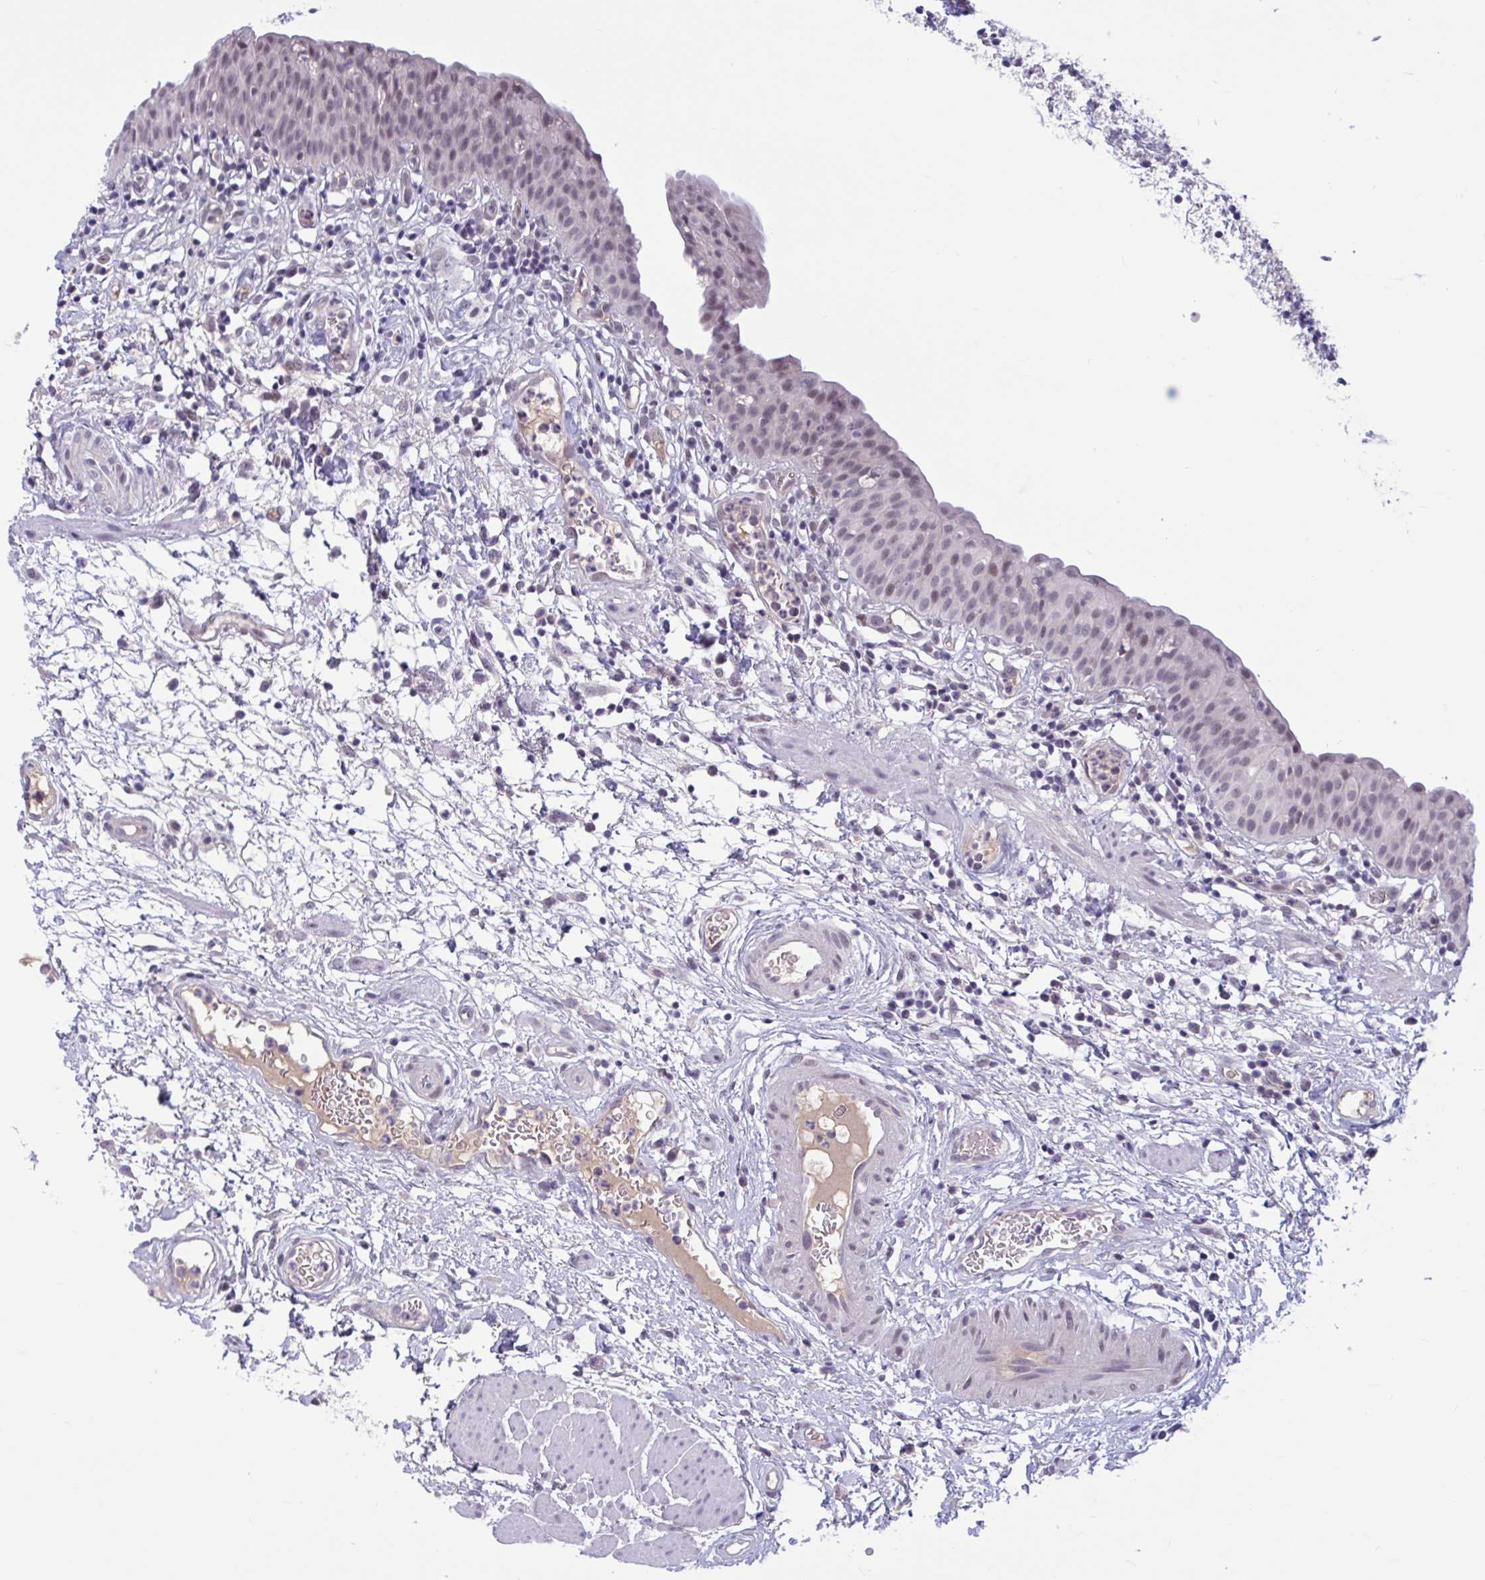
{"staining": {"intensity": "weak", "quantity": "25%-75%", "location": "nuclear"}, "tissue": "urinary bladder", "cell_type": "Urothelial cells", "image_type": "normal", "snomed": [{"axis": "morphology", "description": "Normal tissue, NOS"}, {"axis": "morphology", "description": "Inflammation, NOS"}, {"axis": "topography", "description": "Urinary bladder"}], "caption": "Urinary bladder stained with a brown dye displays weak nuclear positive positivity in about 25%-75% of urothelial cells.", "gene": "CNGB3", "patient": {"sex": "male", "age": 57}}